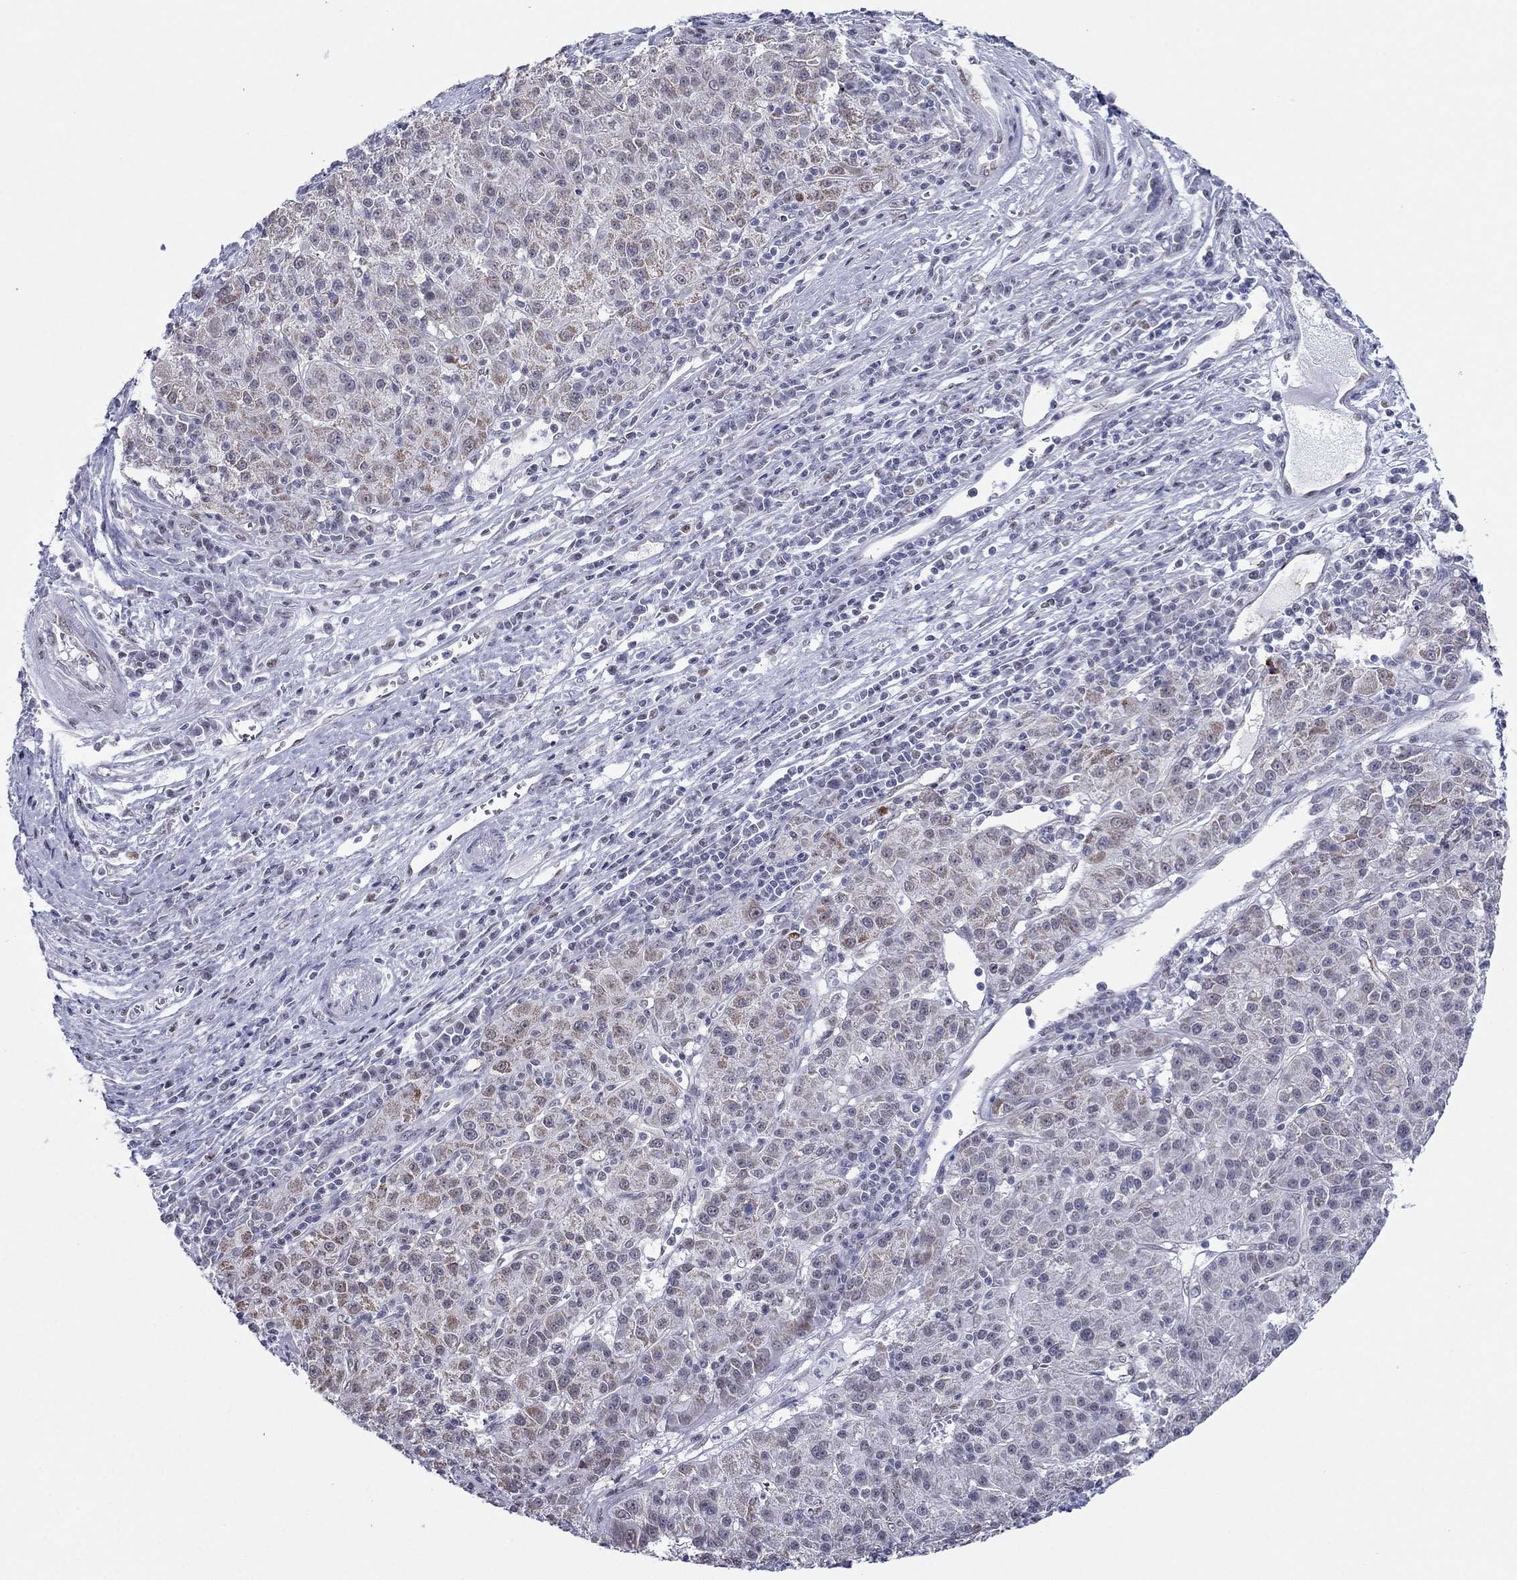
{"staining": {"intensity": "weak", "quantity": ">75%", "location": "cytoplasmic/membranous"}, "tissue": "liver cancer", "cell_type": "Tumor cells", "image_type": "cancer", "snomed": [{"axis": "morphology", "description": "Carcinoma, Hepatocellular, NOS"}, {"axis": "topography", "description": "Liver"}], "caption": "DAB immunohistochemical staining of human hepatocellular carcinoma (liver) exhibits weak cytoplasmic/membranous protein expression in approximately >75% of tumor cells.", "gene": "PPM1G", "patient": {"sex": "female", "age": 60}}